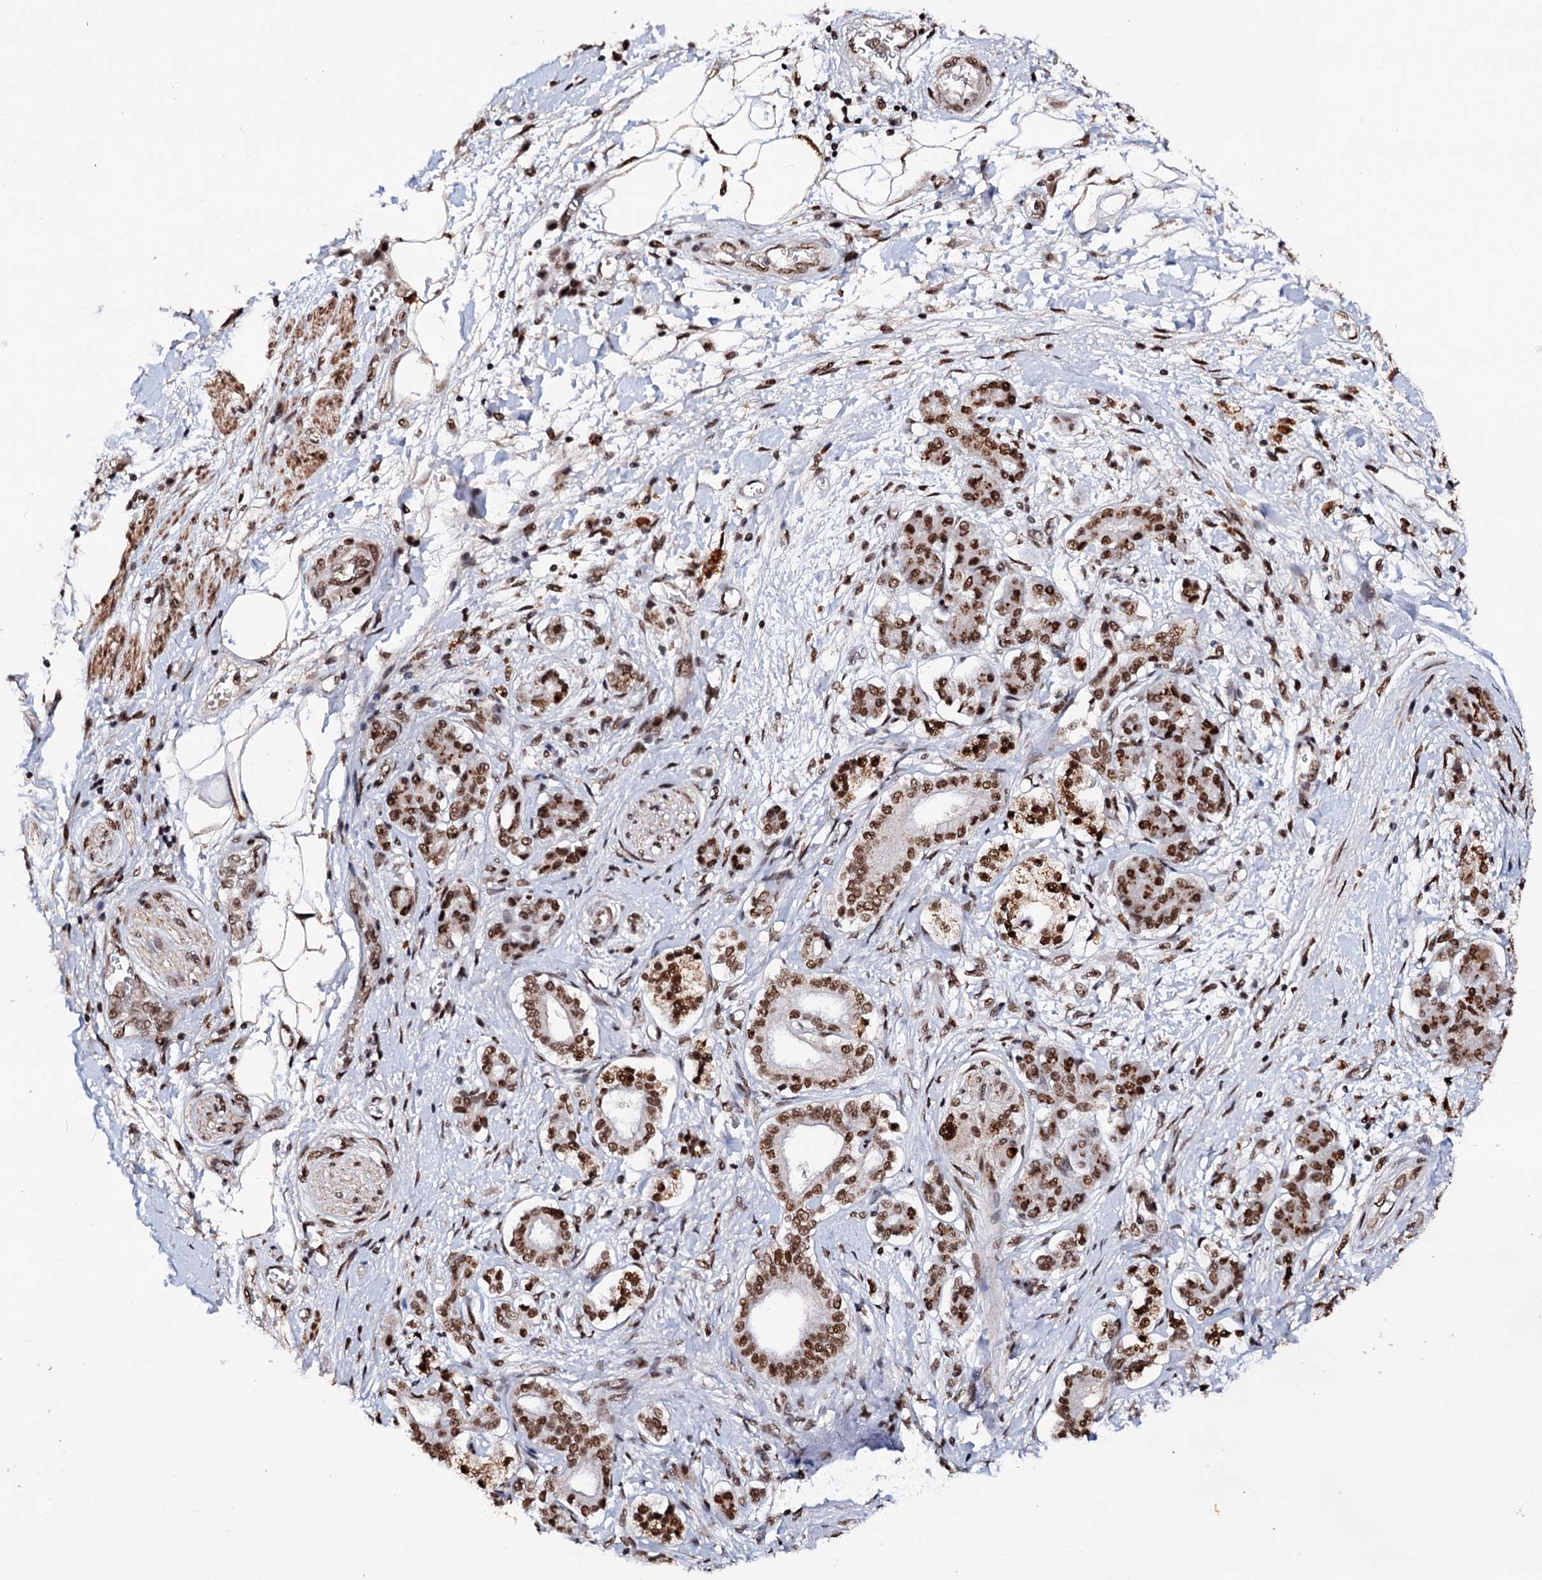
{"staining": {"intensity": "strong", "quantity": ">75%", "location": "nuclear"}, "tissue": "pancreatic cancer", "cell_type": "Tumor cells", "image_type": "cancer", "snomed": [{"axis": "morphology", "description": "Adenocarcinoma, NOS"}, {"axis": "topography", "description": "Pancreas"}], "caption": "Immunohistochemistry (DAB) staining of pancreatic adenocarcinoma shows strong nuclear protein expression in approximately >75% of tumor cells.", "gene": "MATR3", "patient": {"sex": "female", "age": 61}}